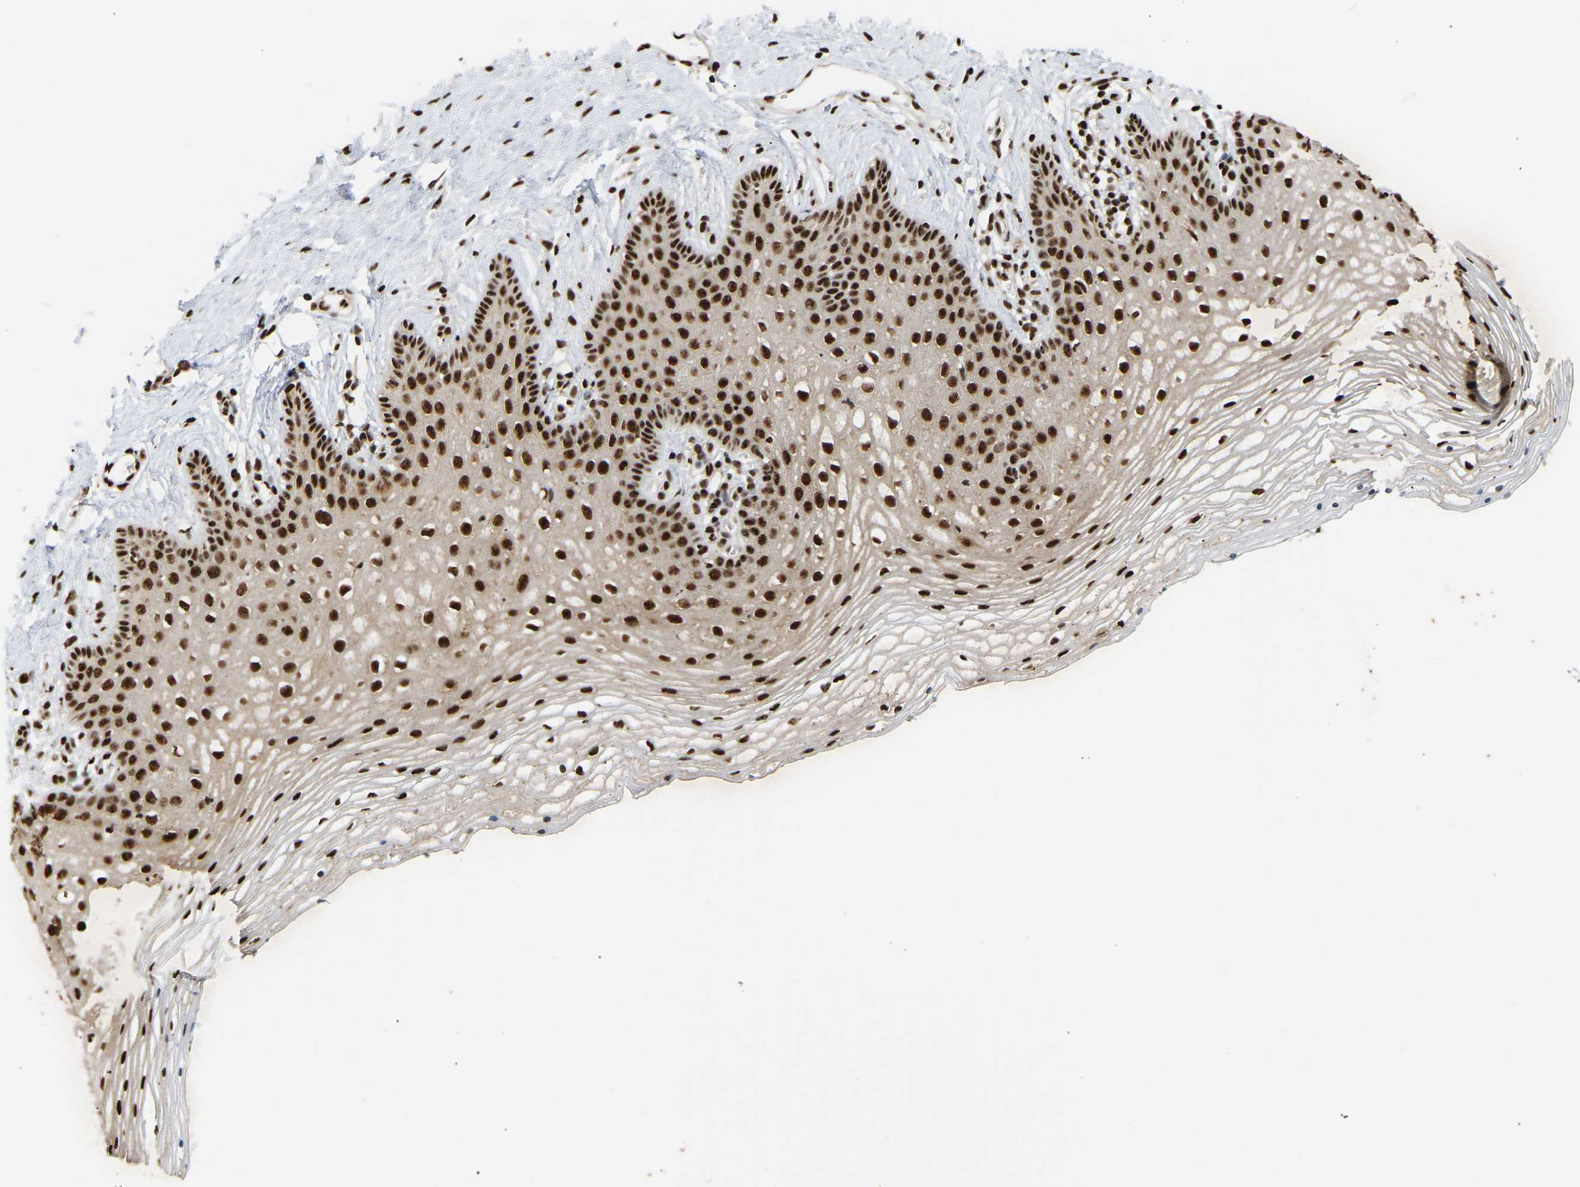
{"staining": {"intensity": "strong", "quantity": ">75%", "location": "nuclear"}, "tissue": "vagina", "cell_type": "Squamous epithelial cells", "image_type": "normal", "snomed": [{"axis": "morphology", "description": "Normal tissue, NOS"}, {"axis": "topography", "description": "Vagina"}], "caption": "Vagina stained for a protein (brown) shows strong nuclear positive expression in approximately >75% of squamous epithelial cells.", "gene": "ALYREF", "patient": {"sex": "female", "age": 32}}